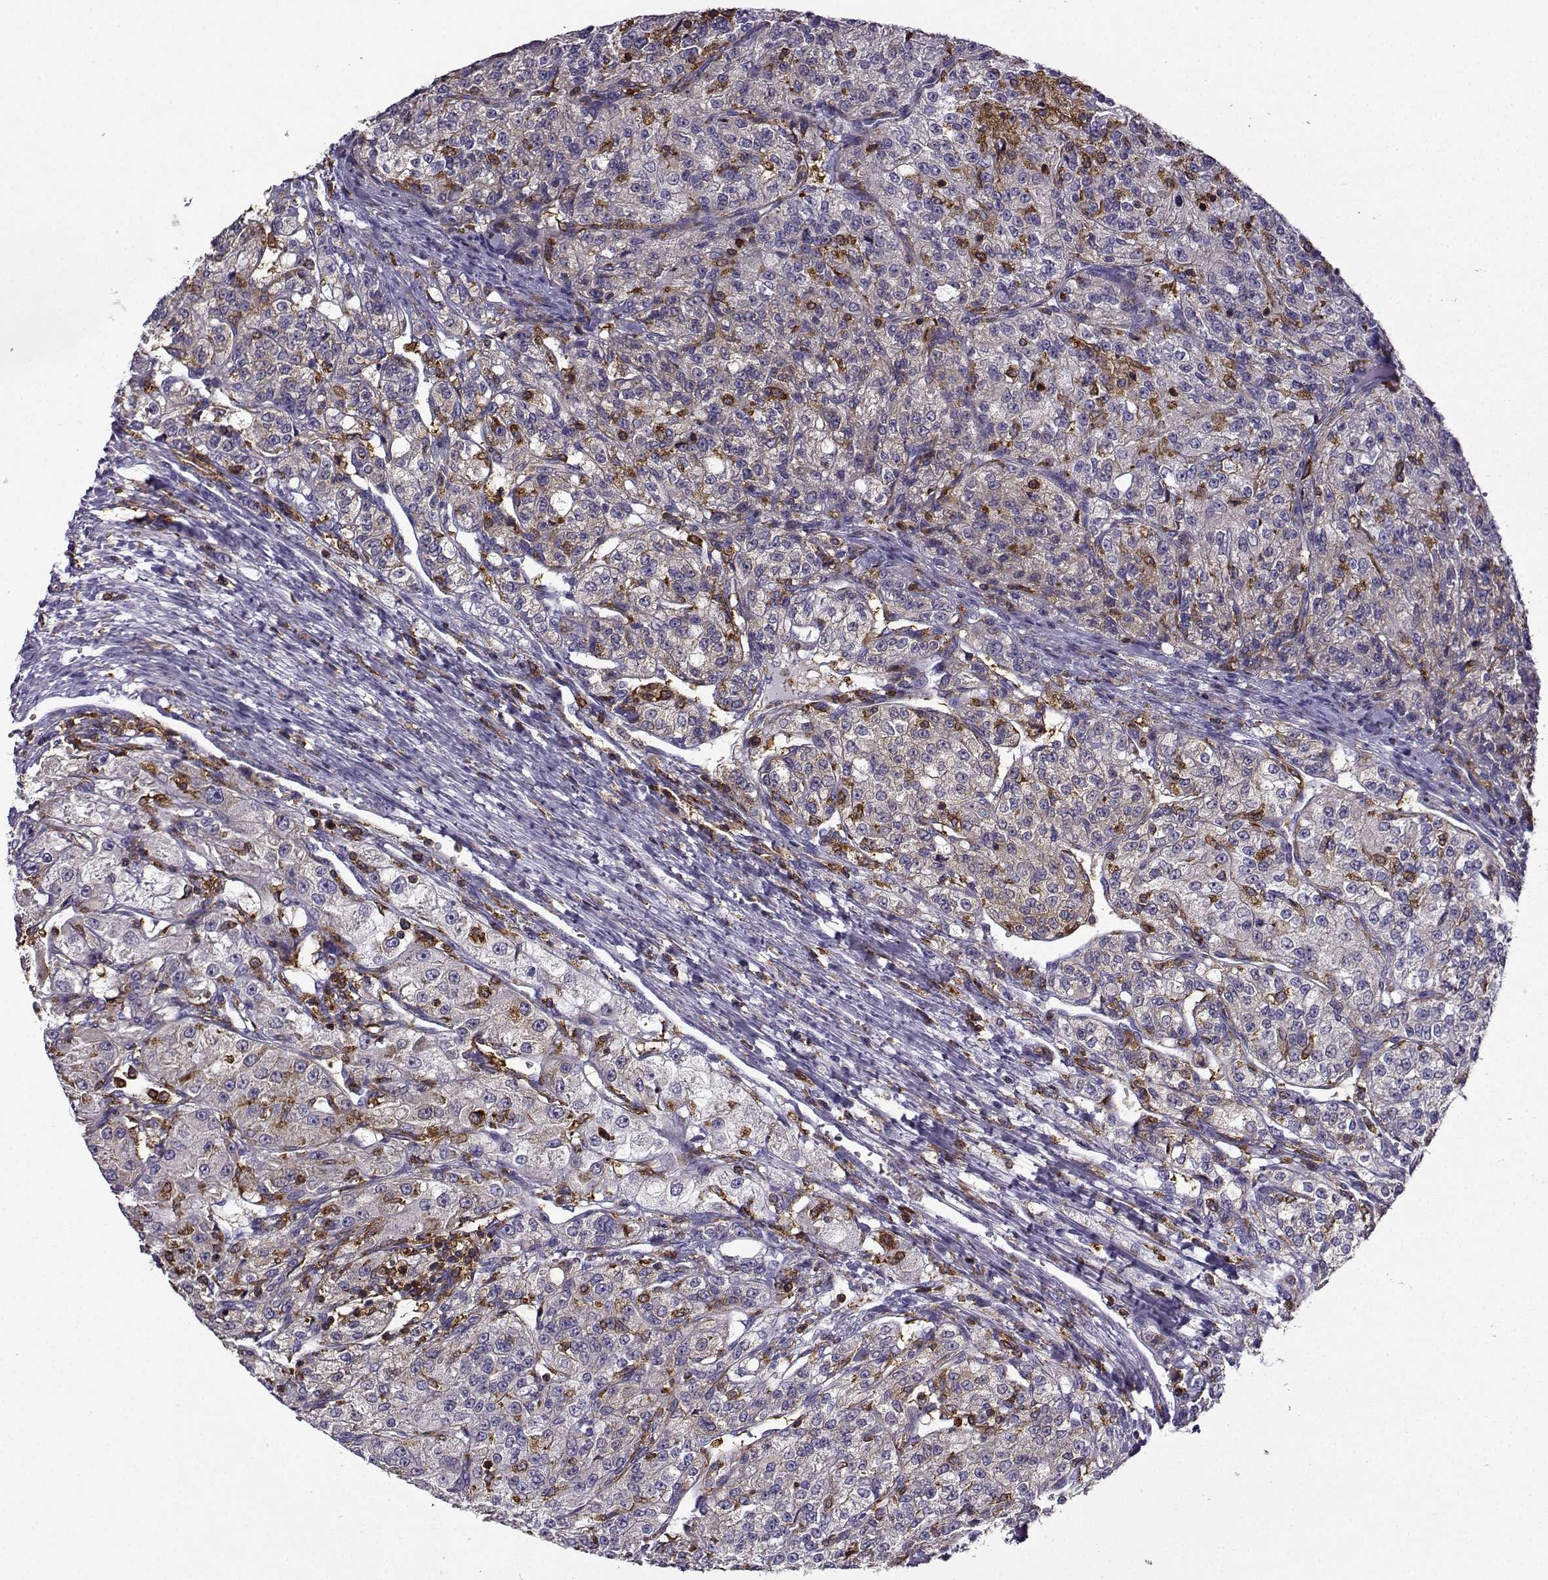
{"staining": {"intensity": "negative", "quantity": "none", "location": "none"}, "tissue": "renal cancer", "cell_type": "Tumor cells", "image_type": "cancer", "snomed": [{"axis": "morphology", "description": "Adenocarcinoma, NOS"}, {"axis": "topography", "description": "Kidney"}], "caption": "Human renal adenocarcinoma stained for a protein using IHC reveals no staining in tumor cells.", "gene": "DOCK10", "patient": {"sex": "female", "age": 63}}